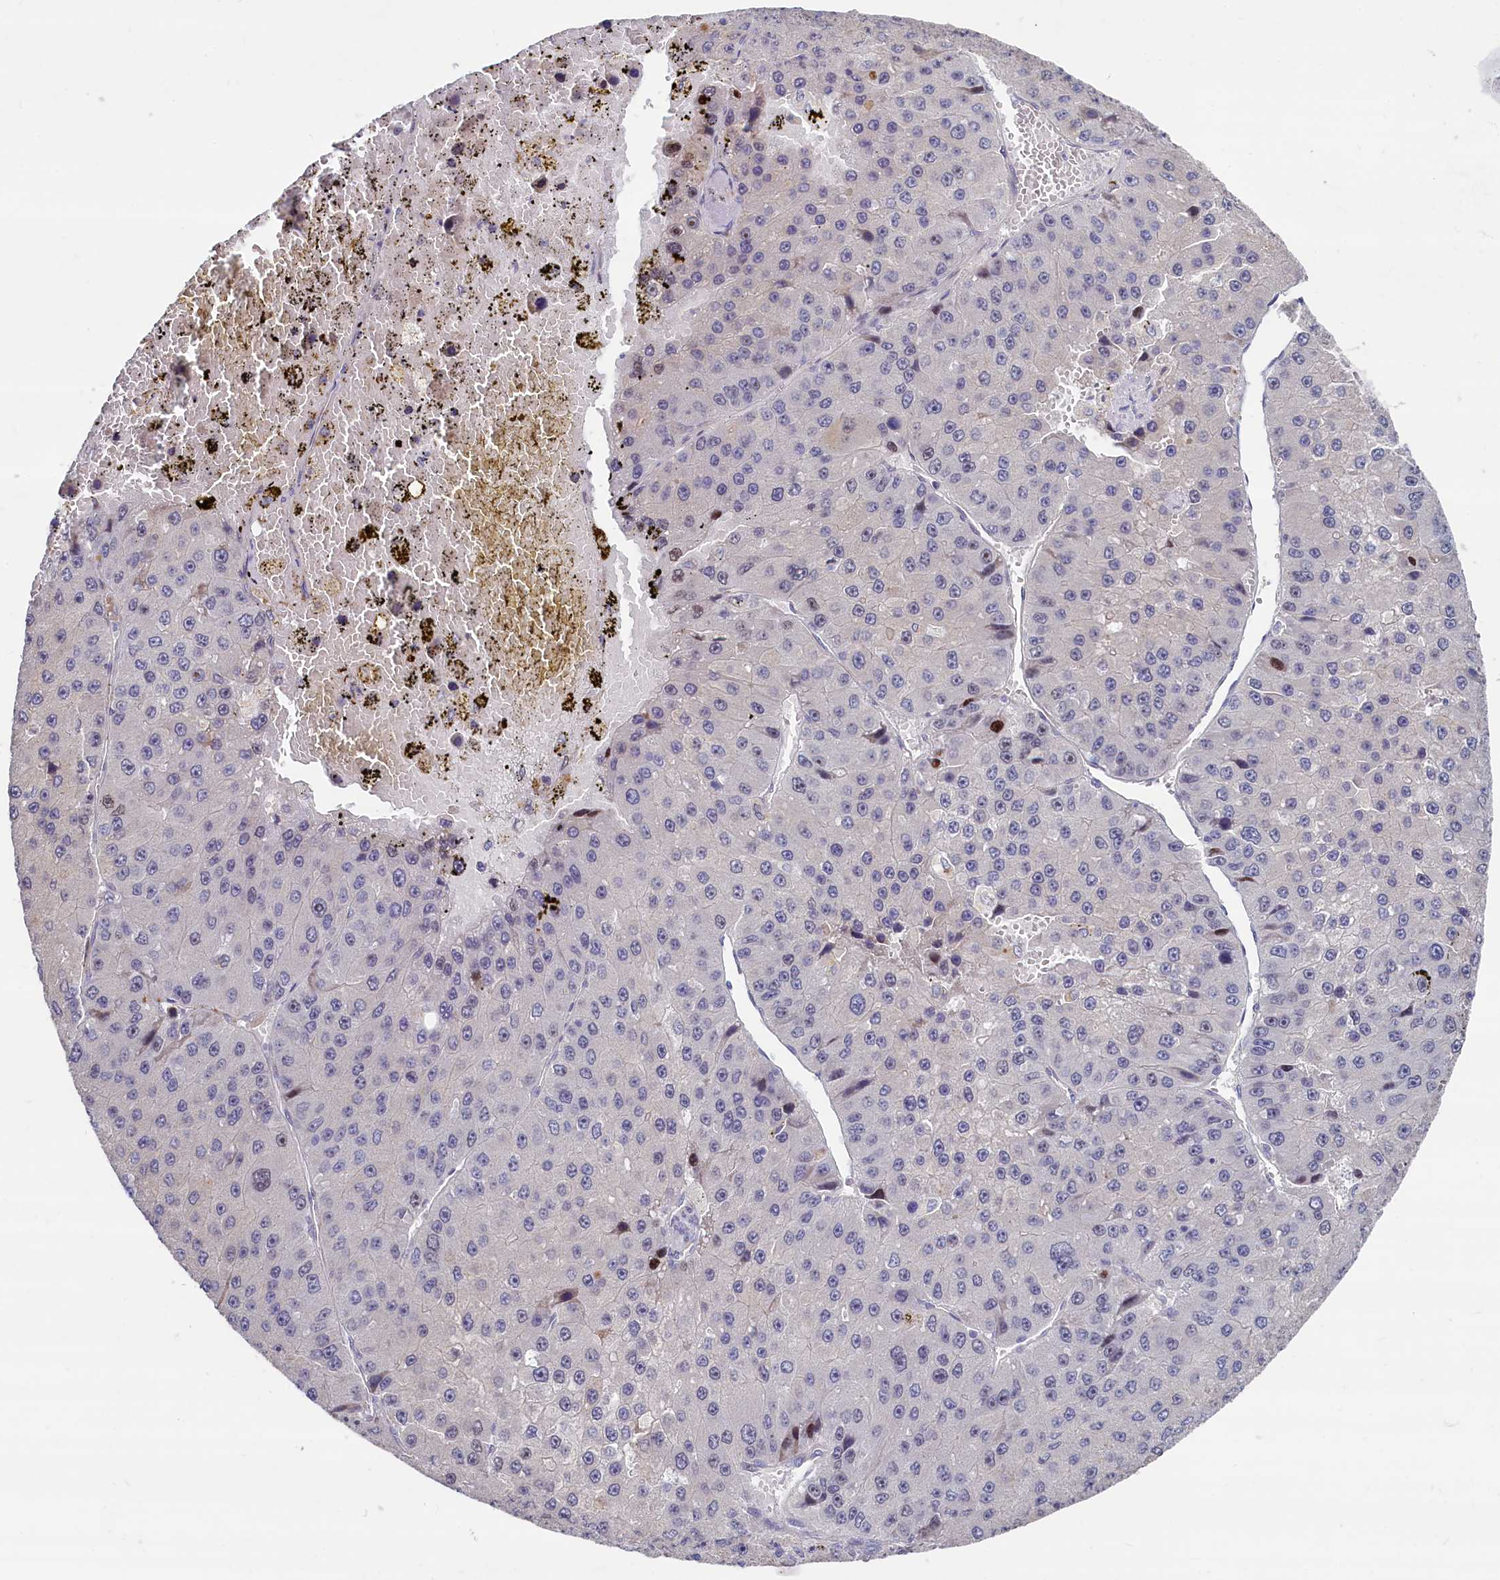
{"staining": {"intensity": "negative", "quantity": "none", "location": "none"}, "tissue": "liver cancer", "cell_type": "Tumor cells", "image_type": "cancer", "snomed": [{"axis": "morphology", "description": "Carcinoma, Hepatocellular, NOS"}, {"axis": "topography", "description": "Liver"}], "caption": "Immunohistochemical staining of human liver cancer (hepatocellular carcinoma) exhibits no significant staining in tumor cells.", "gene": "ASXL3", "patient": {"sex": "female", "age": 73}}